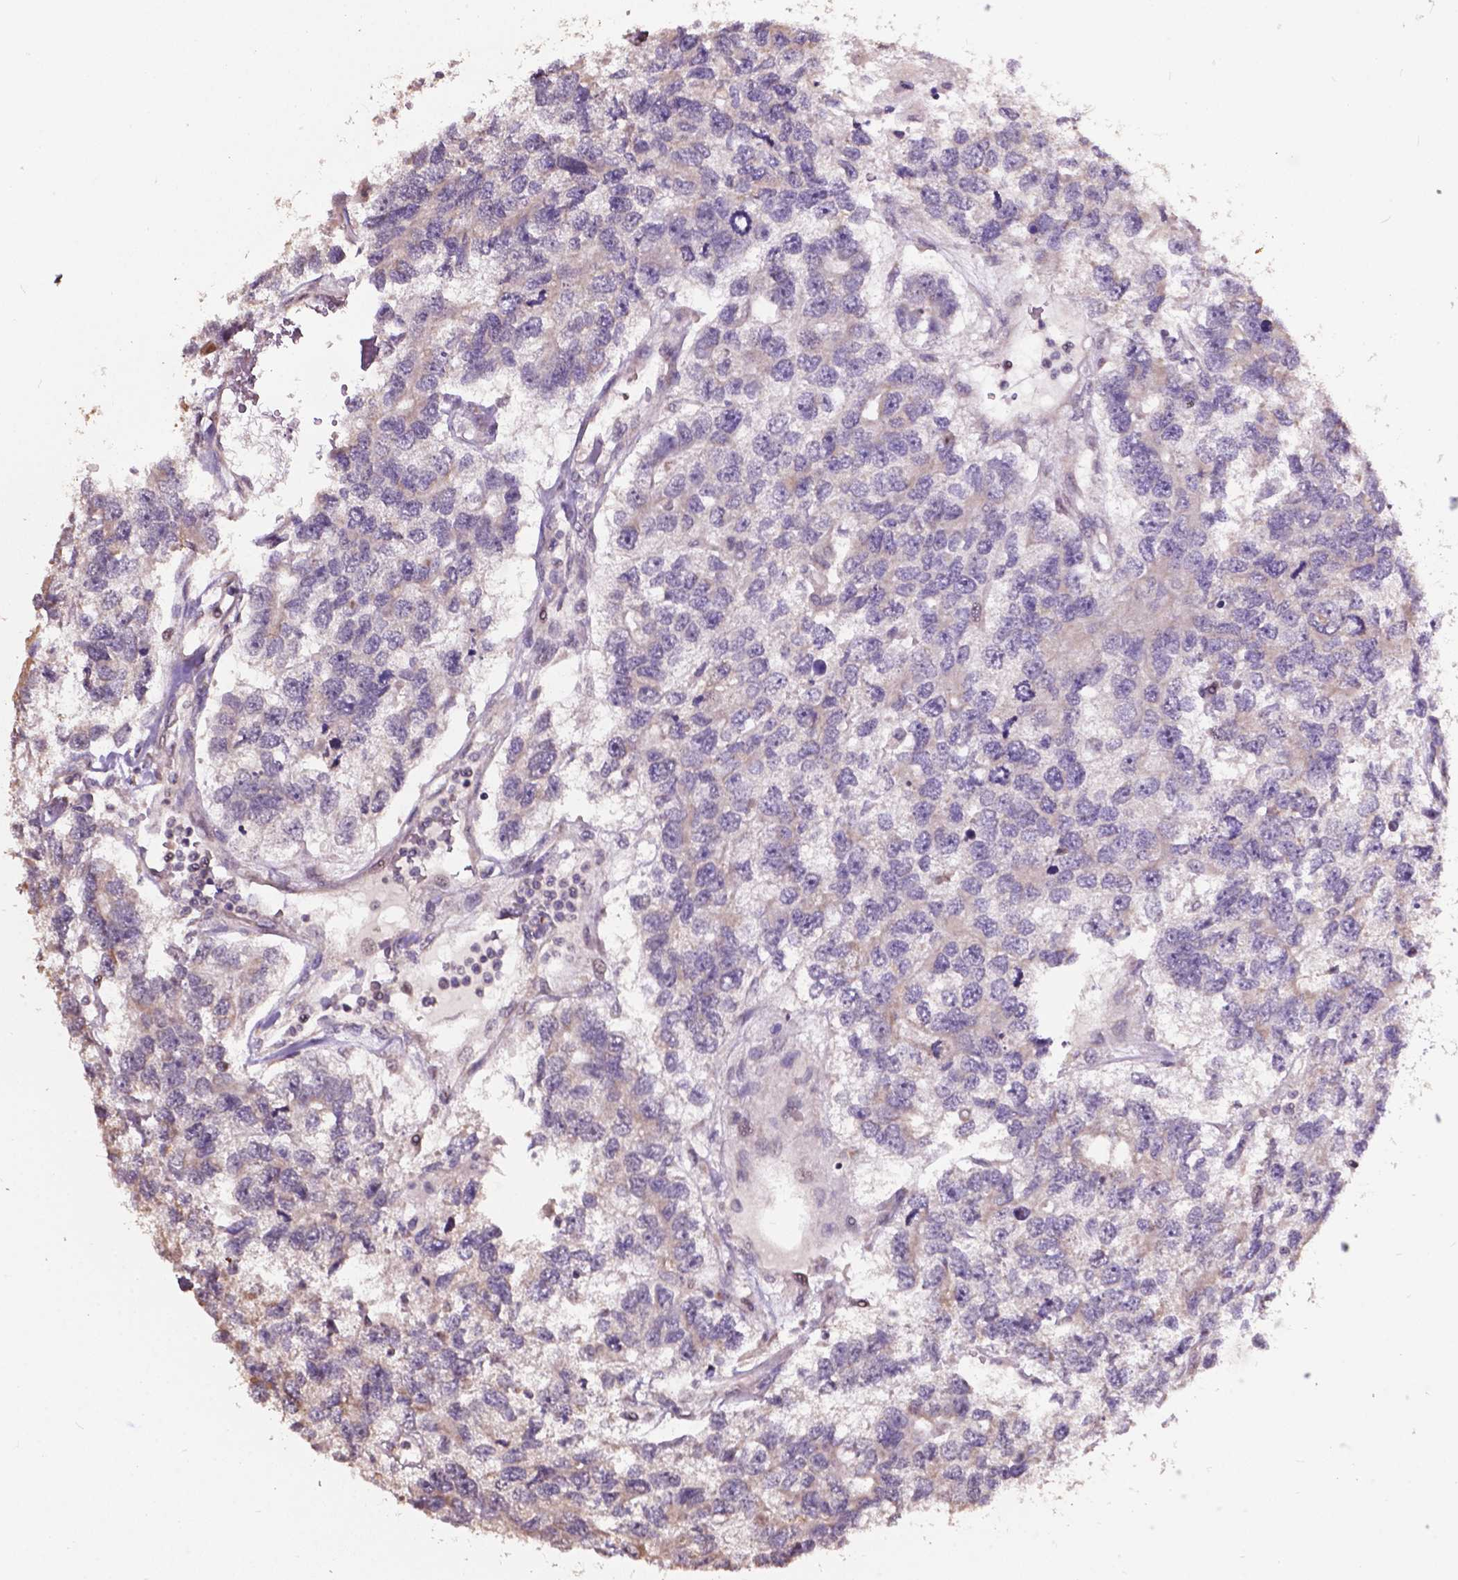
{"staining": {"intensity": "negative", "quantity": "none", "location": "none"}, "tissue": "testis cancer", "cell_type": "Tumor cells", "image_type": "cancer", "snomed": [{"axis": "morphology", "description": "Seminoma, NOS"}, {"axis": "topography", "description": "Testis"}], "caption": "Immunohistochemistry (IHC) image of neoplastic tissue: testis seminoma stained with DAB (3,3'-diaminobenzidine) demonstrates no significant protein staining in tumor cells.", "gene": "GLRA2", "patient": {"sex": "male", "age": 52}}